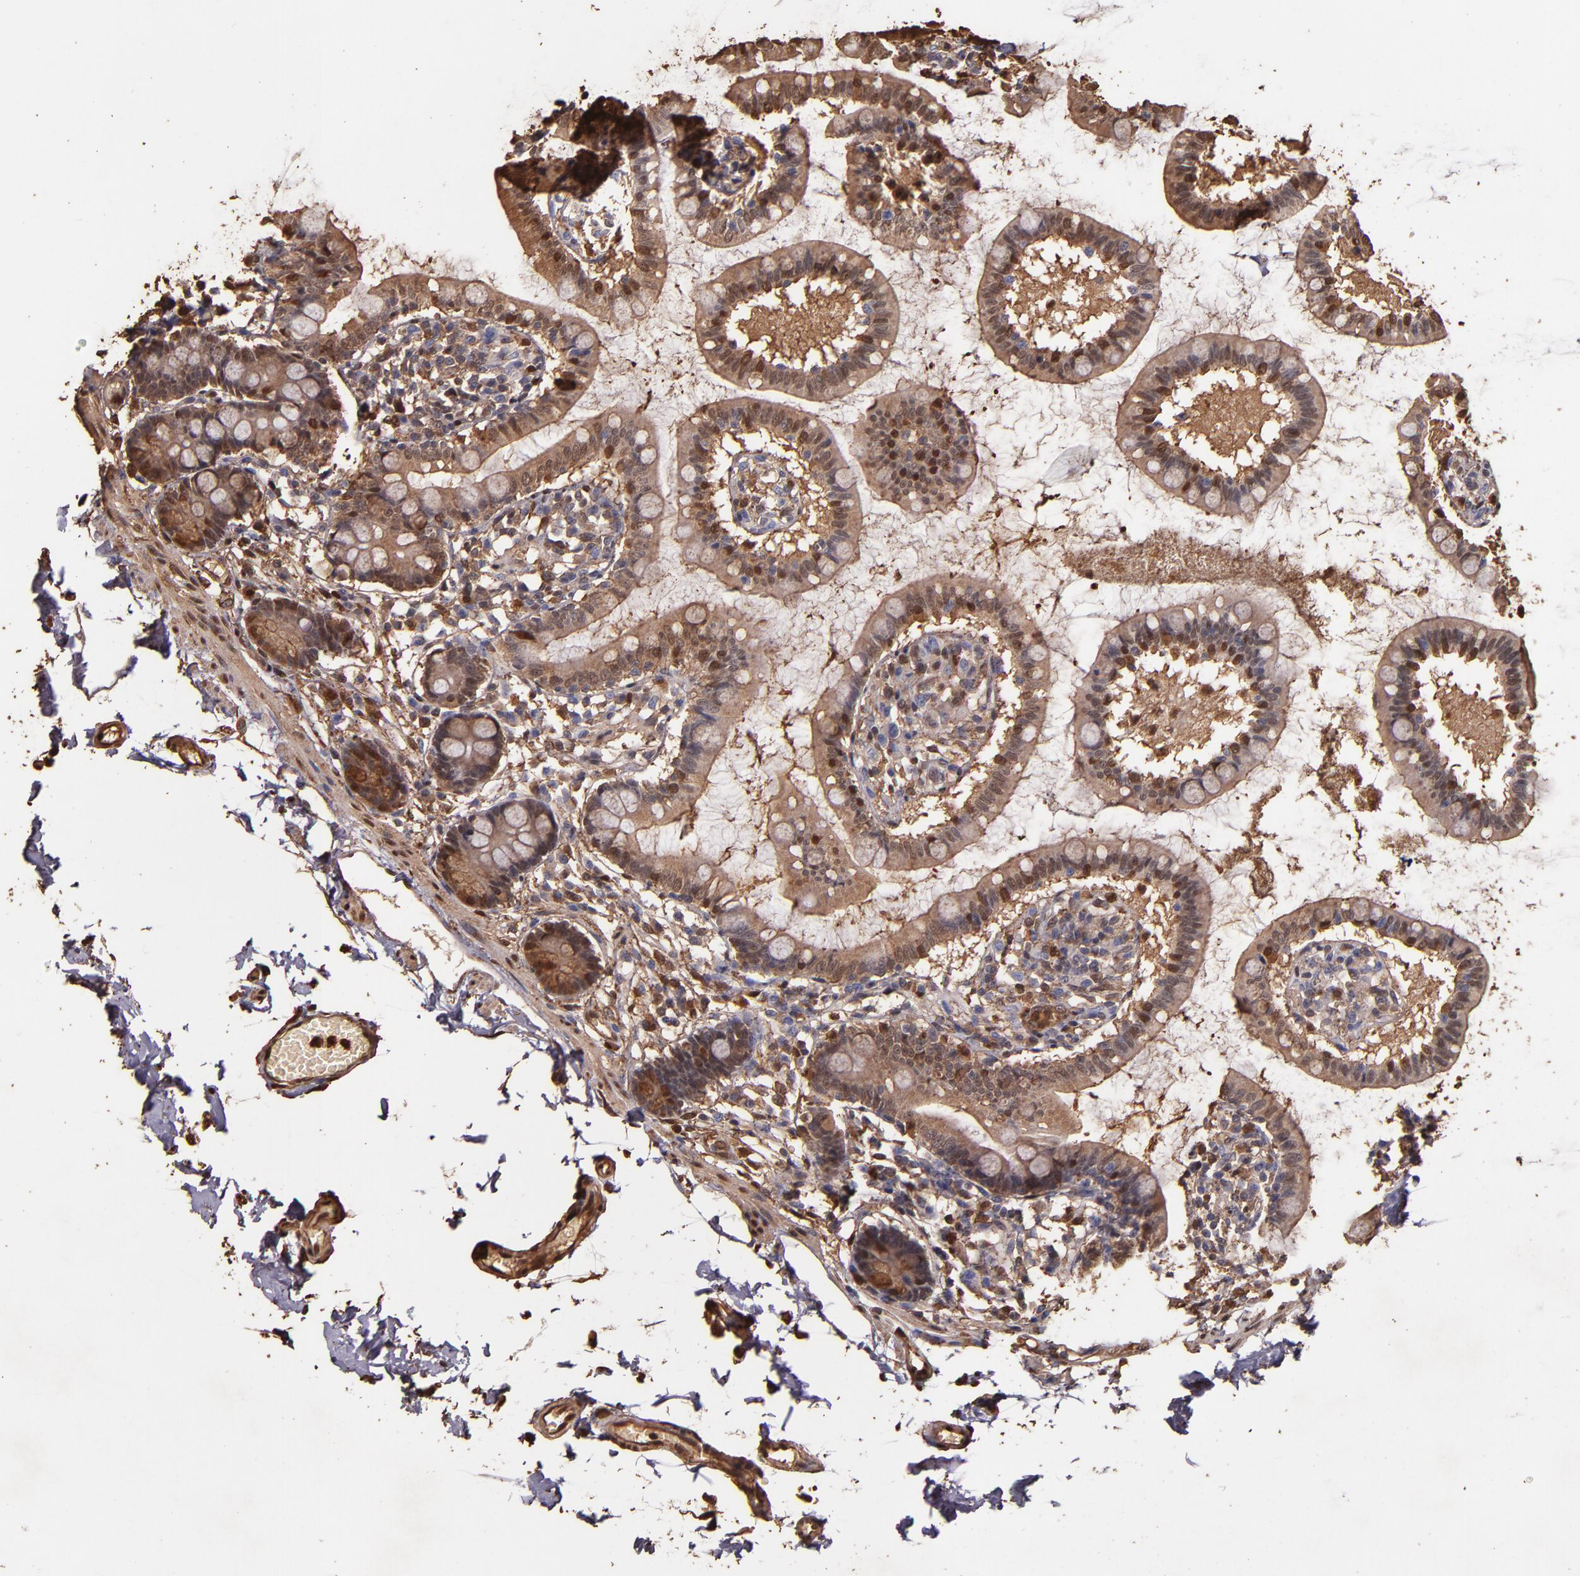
{"staining": {"intensity": "moderate", "quantity": ">75%", "location": "cytoplasmic/membranous,nuclear"}, "tissue": "small intestine", "cell_type": "Glandular cells", "image_type": "normal", "snomed": [{"axis": "morphology", "description": "Normal tissue, NOS"}, {"axis": "topography", "description": "Small intestine"}], "caption": "Immunohistochemistry of benign small intestine exhibits medium levels of moderate cytoplasmic/membranous,nuclear expression in about >75% of glandular cells.", "gene": "S100A6", "patient": {"sex": "female", "age": 61}}